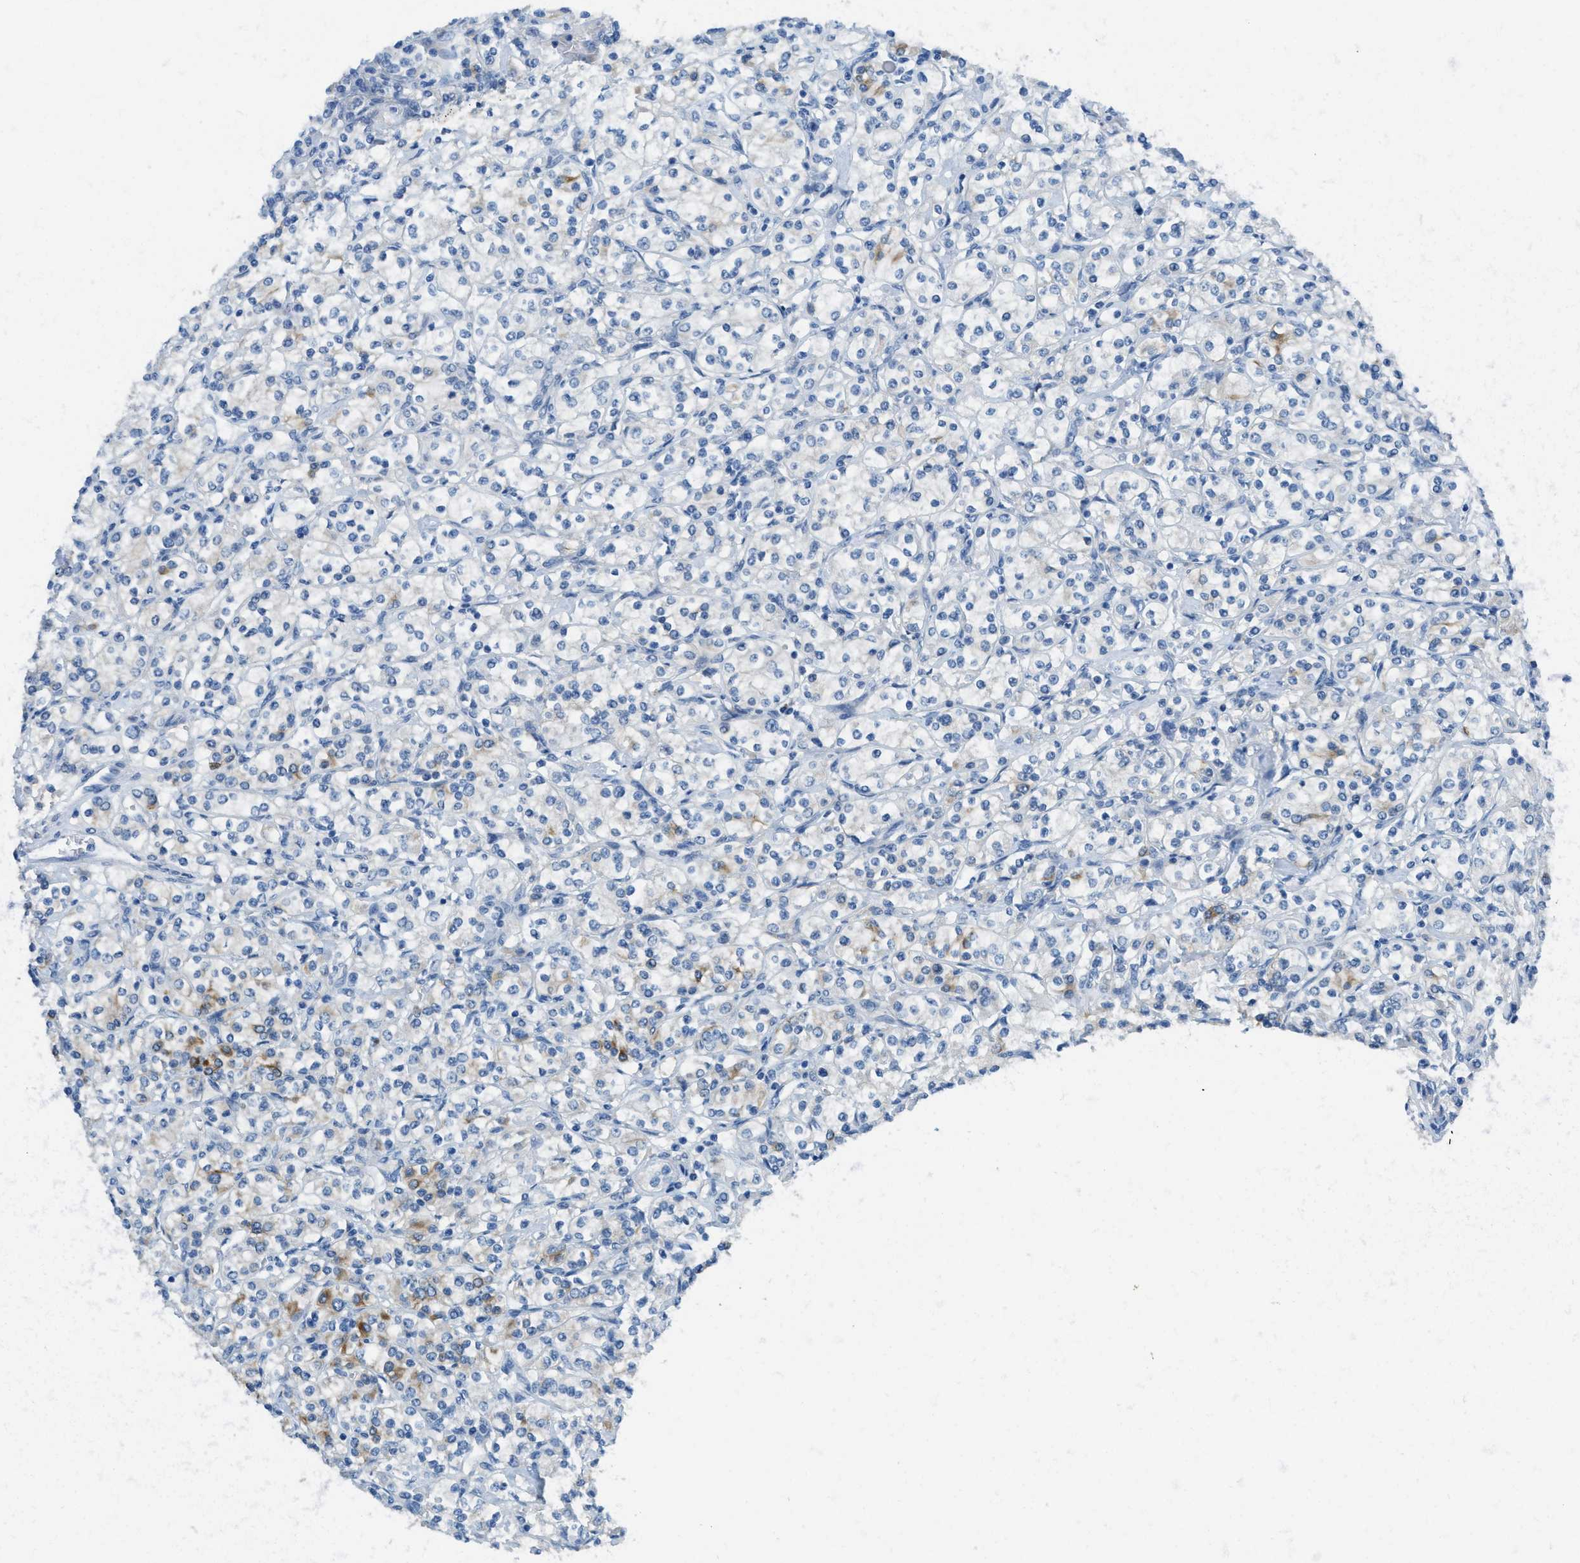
{"staining": {"intensity": "weak", "quantity": "<25%", "location": "cytoplasmic/membranous"}, "tissue": "renal cancer", "cell_type": "Tumor cells", "image_type": "cancer", "snomed": [{"axis": "morphology", "description": "Adenocarcinoma, NOS"}, {"axis": "topography", "description": "Kidney"}], "caption": "Protein analysis of renal cancer reveals no significant positivity in tumor cells.", "gene": "KLHL8", "patient": {"sex": "male", "age": 77}}